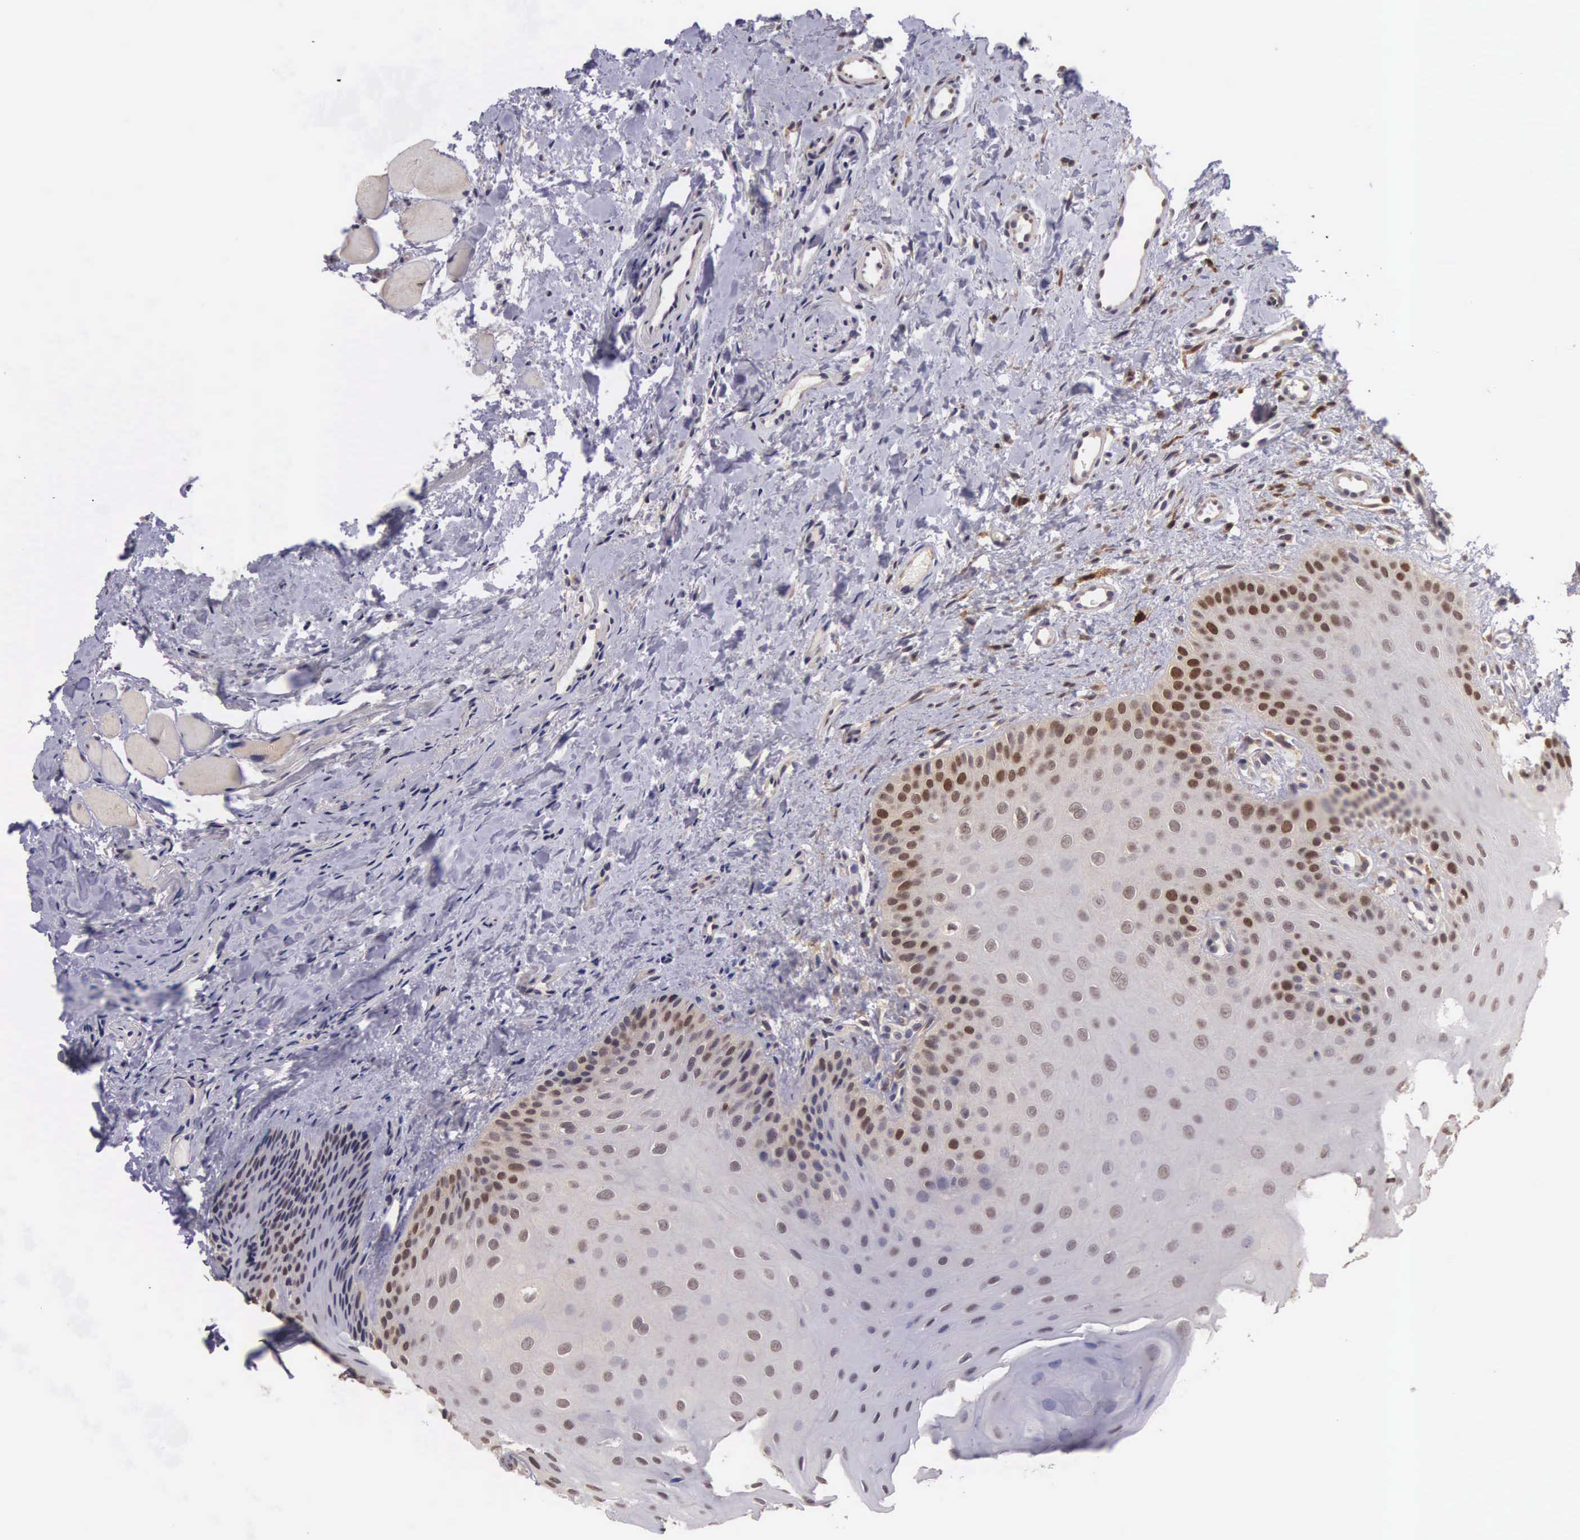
{"staining": {"intensity": "moderate", "quantity": "25%-75%", "location": "cytoplasmic/membranous"}, "tissue": "oral mucosa", "cell_type": "Squamous epithelial cells", "image_type": "normal", "snomed": [{"axis": "morphology", "description": "Normal tissue, NOS"}, {"axis": "topography", "description": "Oral tissue"}], "caption": "The micrograph reveals staining of benign oral mucosa, revealing moderate cytoplasmic/membranous protein positivity (brown color) within squamous epithelial cells. The staining was performed using DAB, with brown indicating positive protein expression. Nuclei are stained blue with hematoxylin.", "gene": "CDC45", "patient": {"sex": "female", "age": 23}}